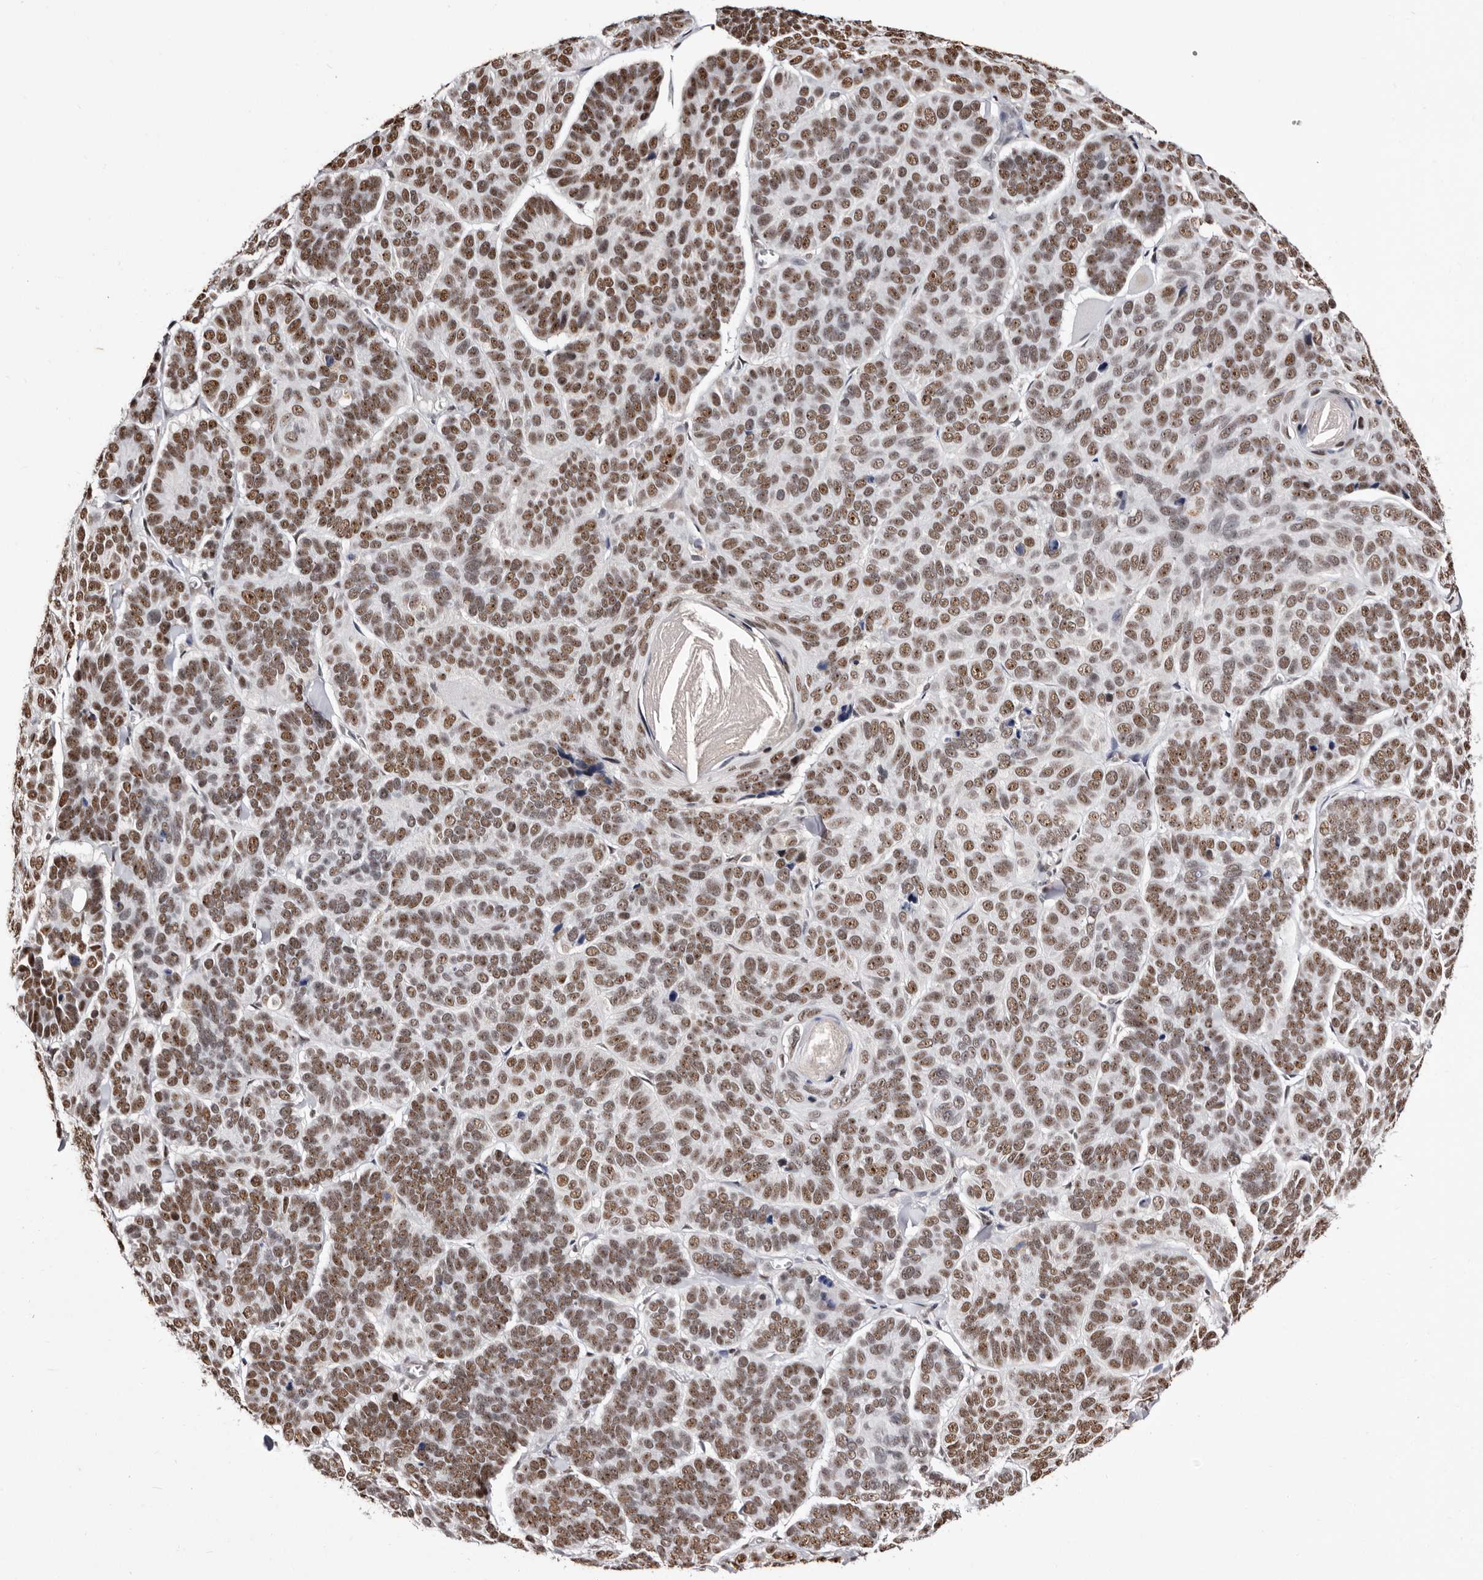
{"staining": {"intensity": "moderate", "quantity": ">75%", "location": "nuclear"}, "tissue": "skin cancer", "cell_type": "Tumor cells", "image_type": "cancer", "snomed": [{"axis": "morphology", "description": "Basal cell carcinoma"}, {"axis": "topography", "description": "Skin"}], "caption": "A medium amount of moderate nuclear staining is identified in approximately >75% of tumor cells in skin basal cell carcinoma tissue. Immunohistochemistry stains the protein of interest in brown and the nuclei are stained blue.", "gene": "ANAPC11", "patient": {"sex": "male", "age": 62}}